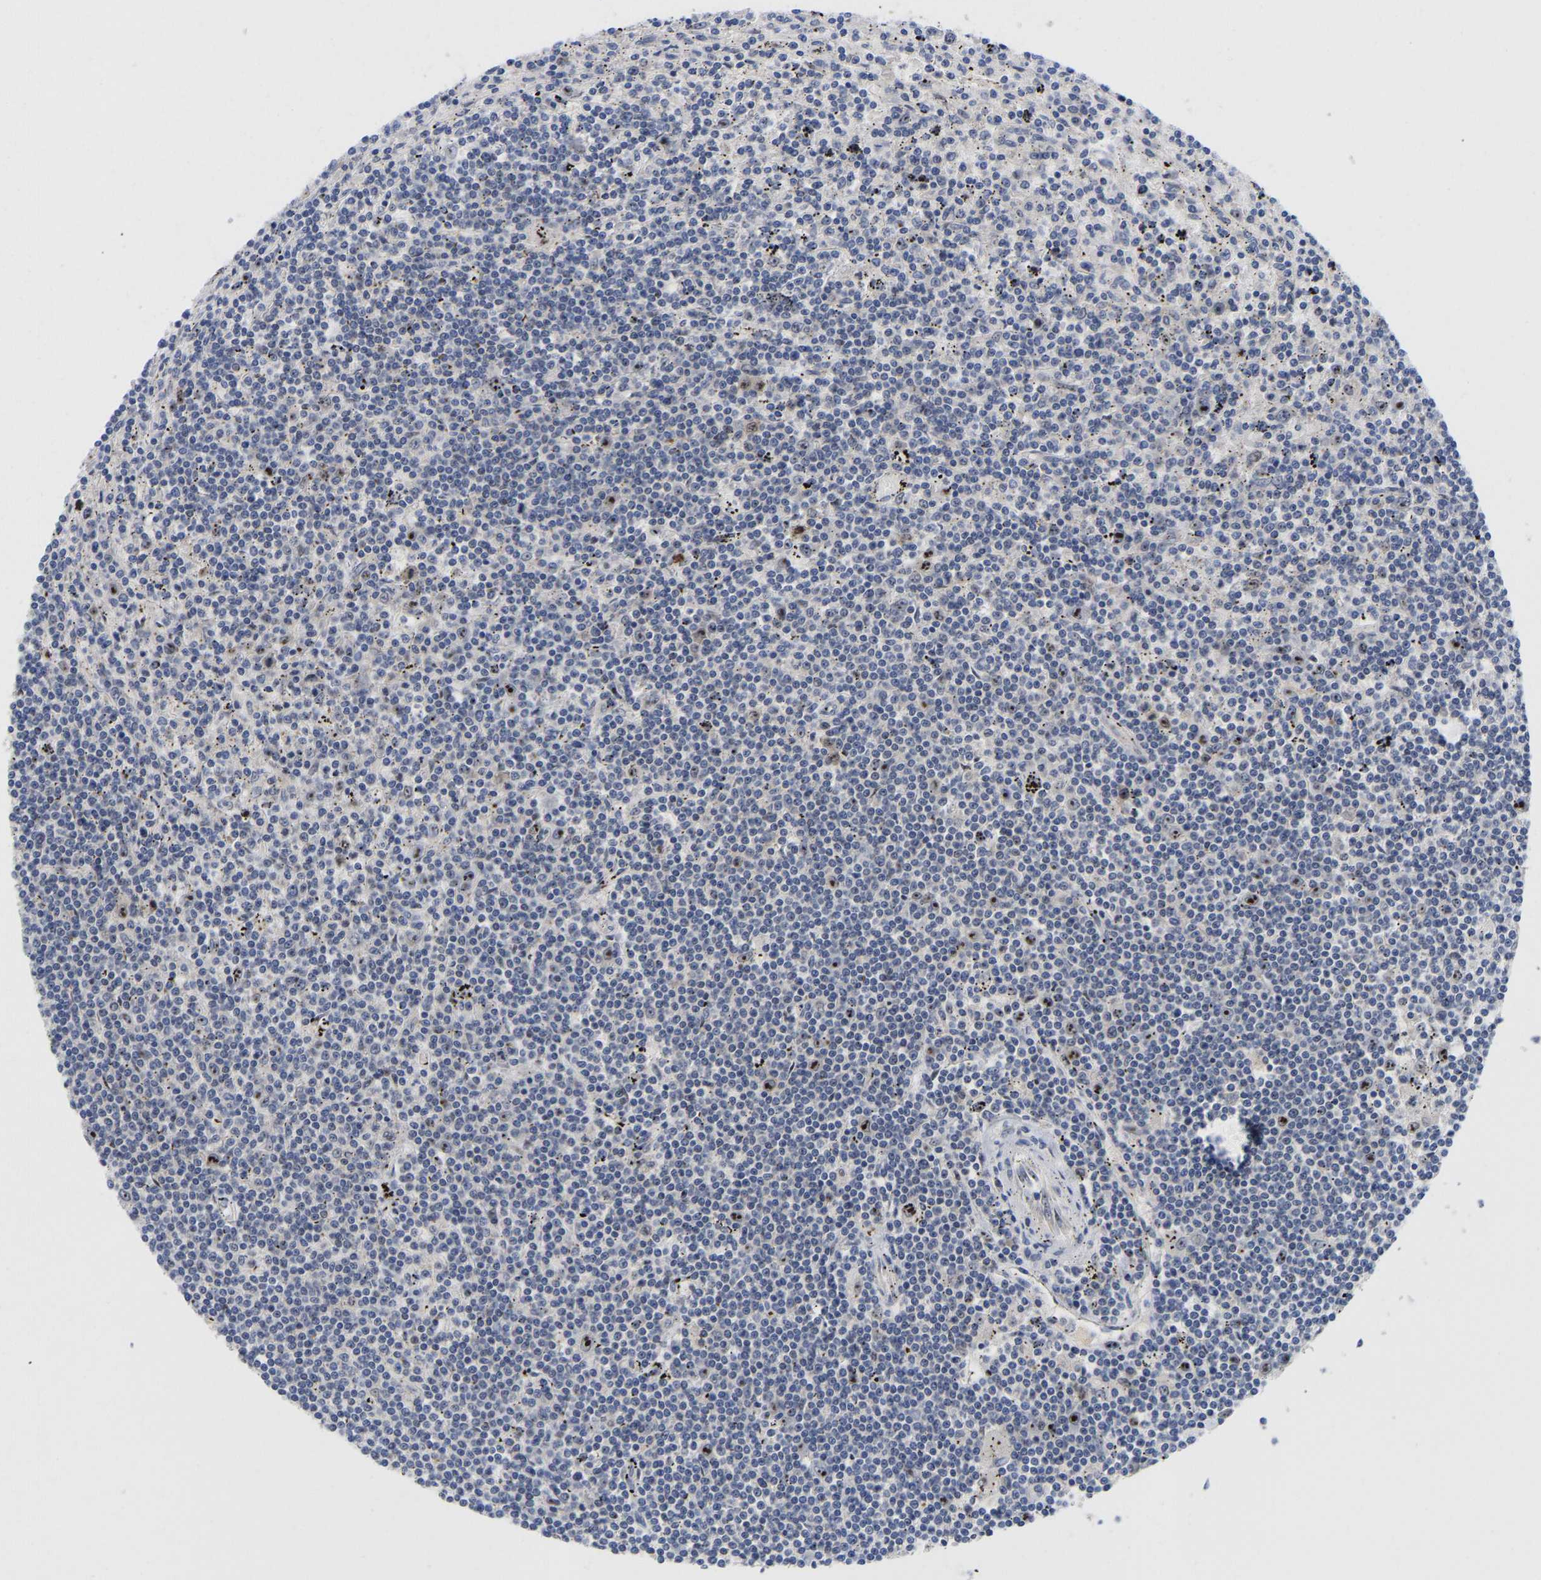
{"staining": {"intensity": "negative", "quantity": "none", "location": "none"}, "tissue": "lymphoma", "cell_type": "Tumor cells", "image_type": "cancer", "snomed": [{"axis": "morphology", "description": "Malignant lymphoma, non-Hodgkin's type, Low grade"}, {"axis": "topography", "description": "Spleen"}], "caption": "Protein analysis of low-grade malignant lymphoma, non-Hodgkin's type reveals no significant positivity in tumor cells.", "gene": "NLE1", "patient": {"sex": "male", "age": 76}}